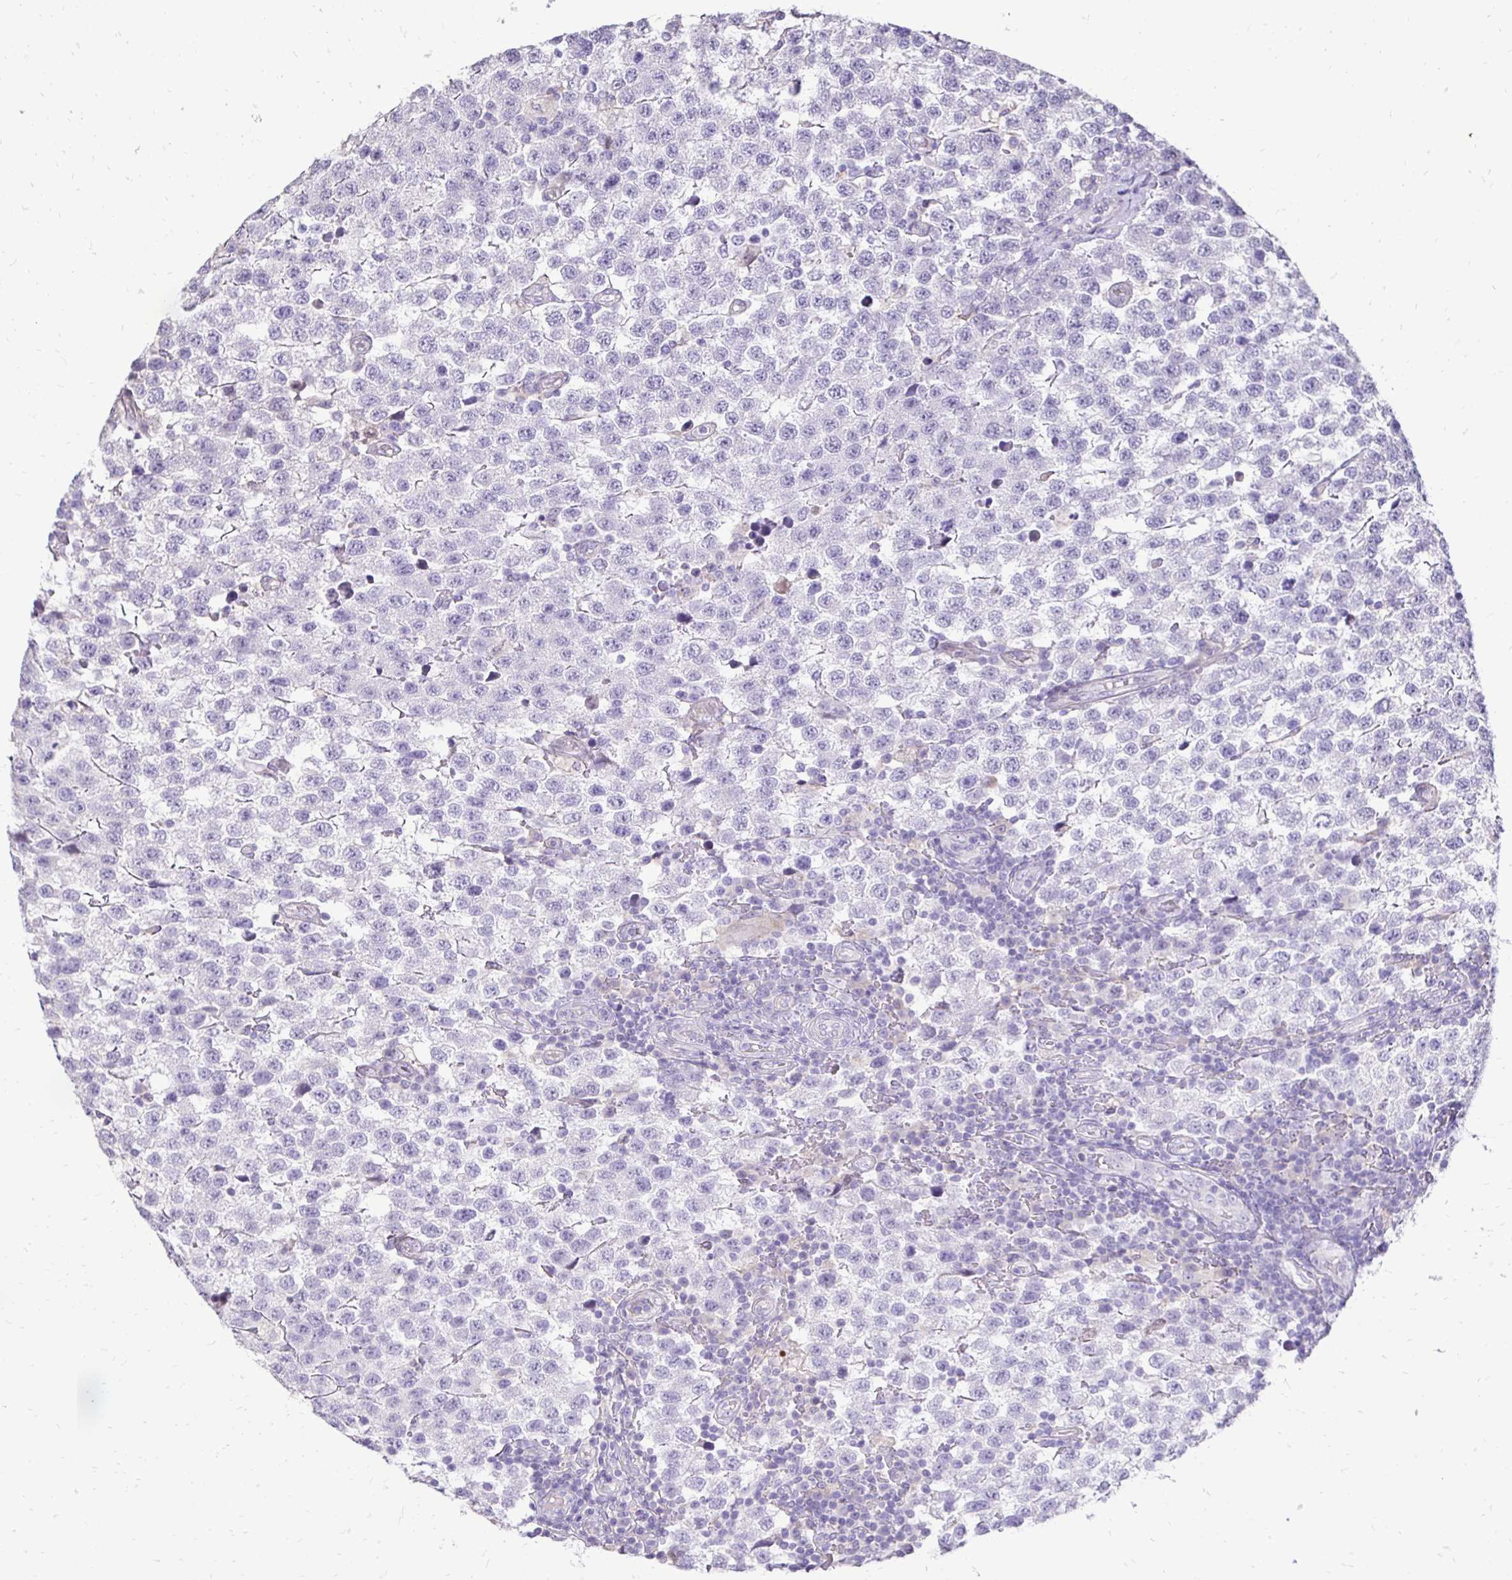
{"staining": {"intensity": "negative", "quantity": "none", "location": "none"}, "tissue": "testis cancer", "cell_type": "Tumor cells", "image_type": "cancer", "snomed": [{"axis": "morphology", "description": "Seminoma, NOS"}, {"axis": "topography", "description": "Testis"}], "caption": "Testis seminoma was stained to show a protein in brown. There is no significant staining in tumor cells. (DAB (3,3'-diaminobenzidine) immunohistochemistry with hematoxylin counter stain).", "gene": "GAS2", "patient": {"sex": "male", "age": 34}}